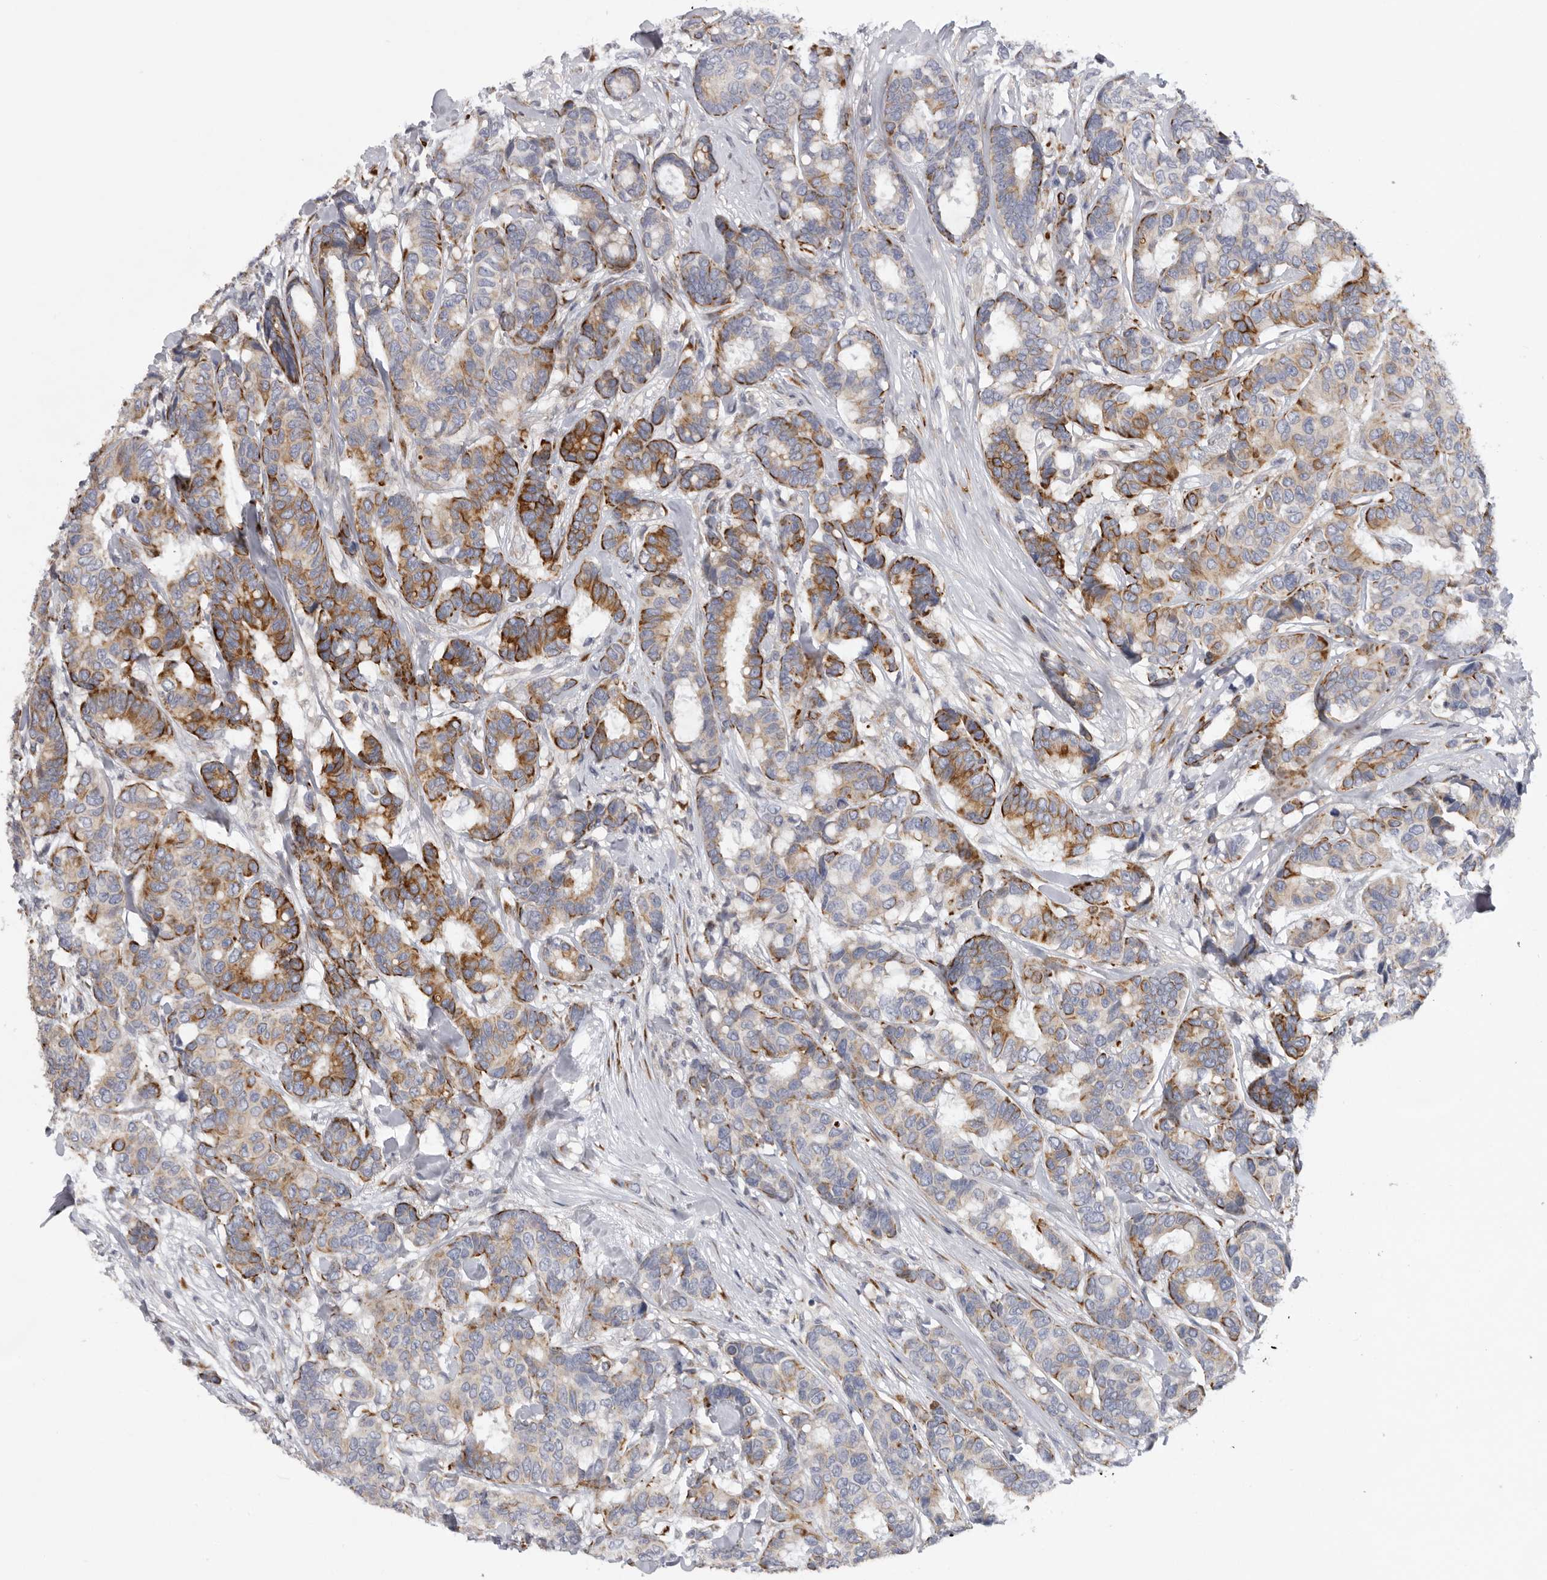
{"staining": {"intensity": "strong", "quantity": "25%-75%", "location": "cytoplasmic/membranous"}, "tissue": "breast cancer", "cell_type": "Tumor cells", "image_type": "cancer", "snomed": [{"axis": "morphology", "description": "Duct carcinoma"}, {"axis": "topography", "description": "Breast"}], "caption": "Tumor cells demonstrate high levels of strong cytoplasmic/membranous expression in approximately 25%-75% of cells in human breast invasive ductal carcinoma.", "gene": "USP24", "patient": {"sex": "female", "age": 87}}